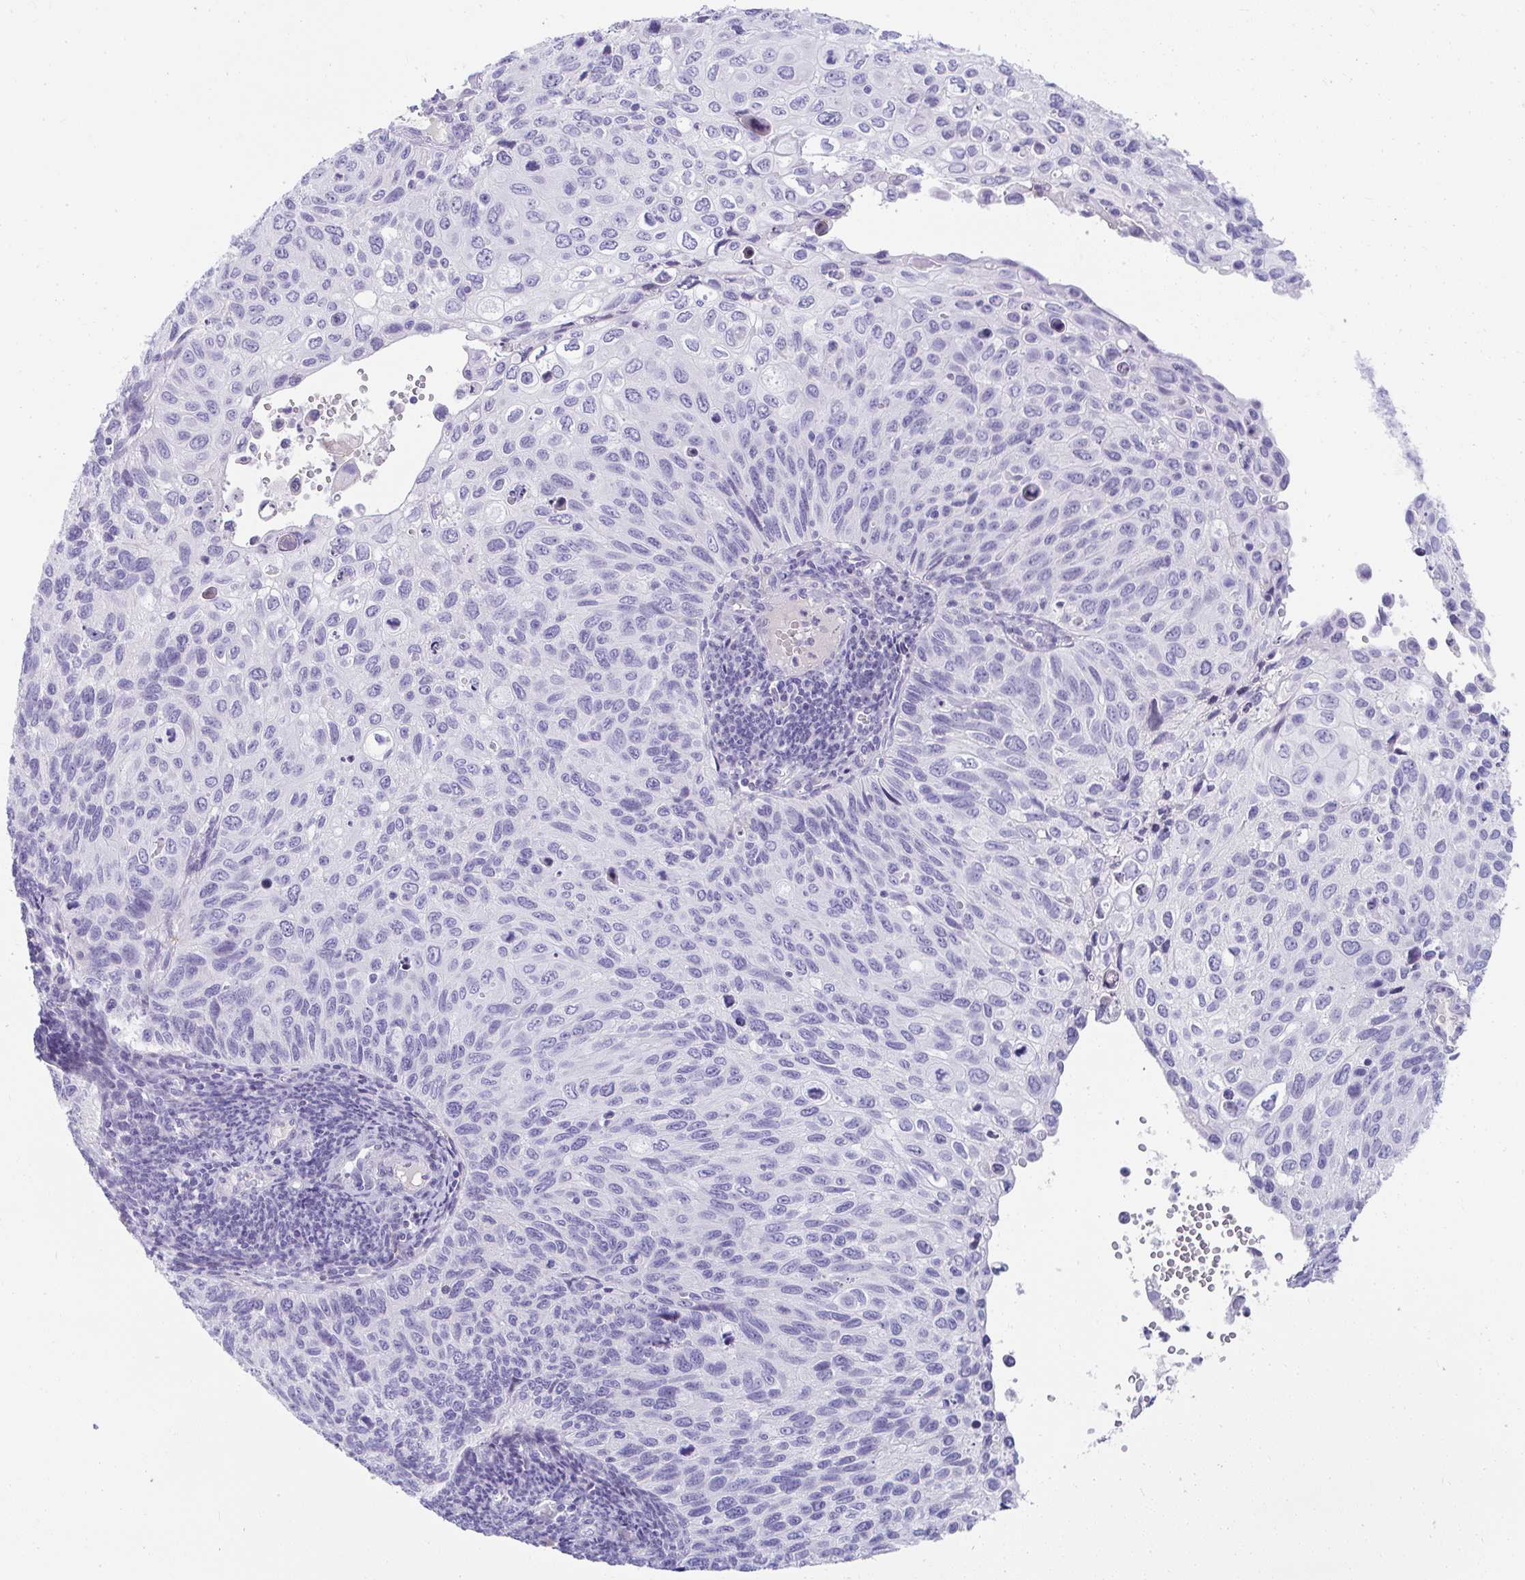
{"staining": {"intensity": "negative", "quantity": "none", "location": "none"}, "tissue": "cervical cancer", "cell_type": "Tumor cells", "image_type": "cancer", "snomed": [{"axis": "morphology", "description": "Squamous cell carcinoma, NOS"}, {"axis": "topography", "description": "Cervix"}], "caption": "This is an immunohistochemistry histopathology image of cervical cancer (squamous cell carcinoma). There is no expression in tumor cells.", "gene": "TTC30B", "patient": {"sex": "female", "age": 70}}